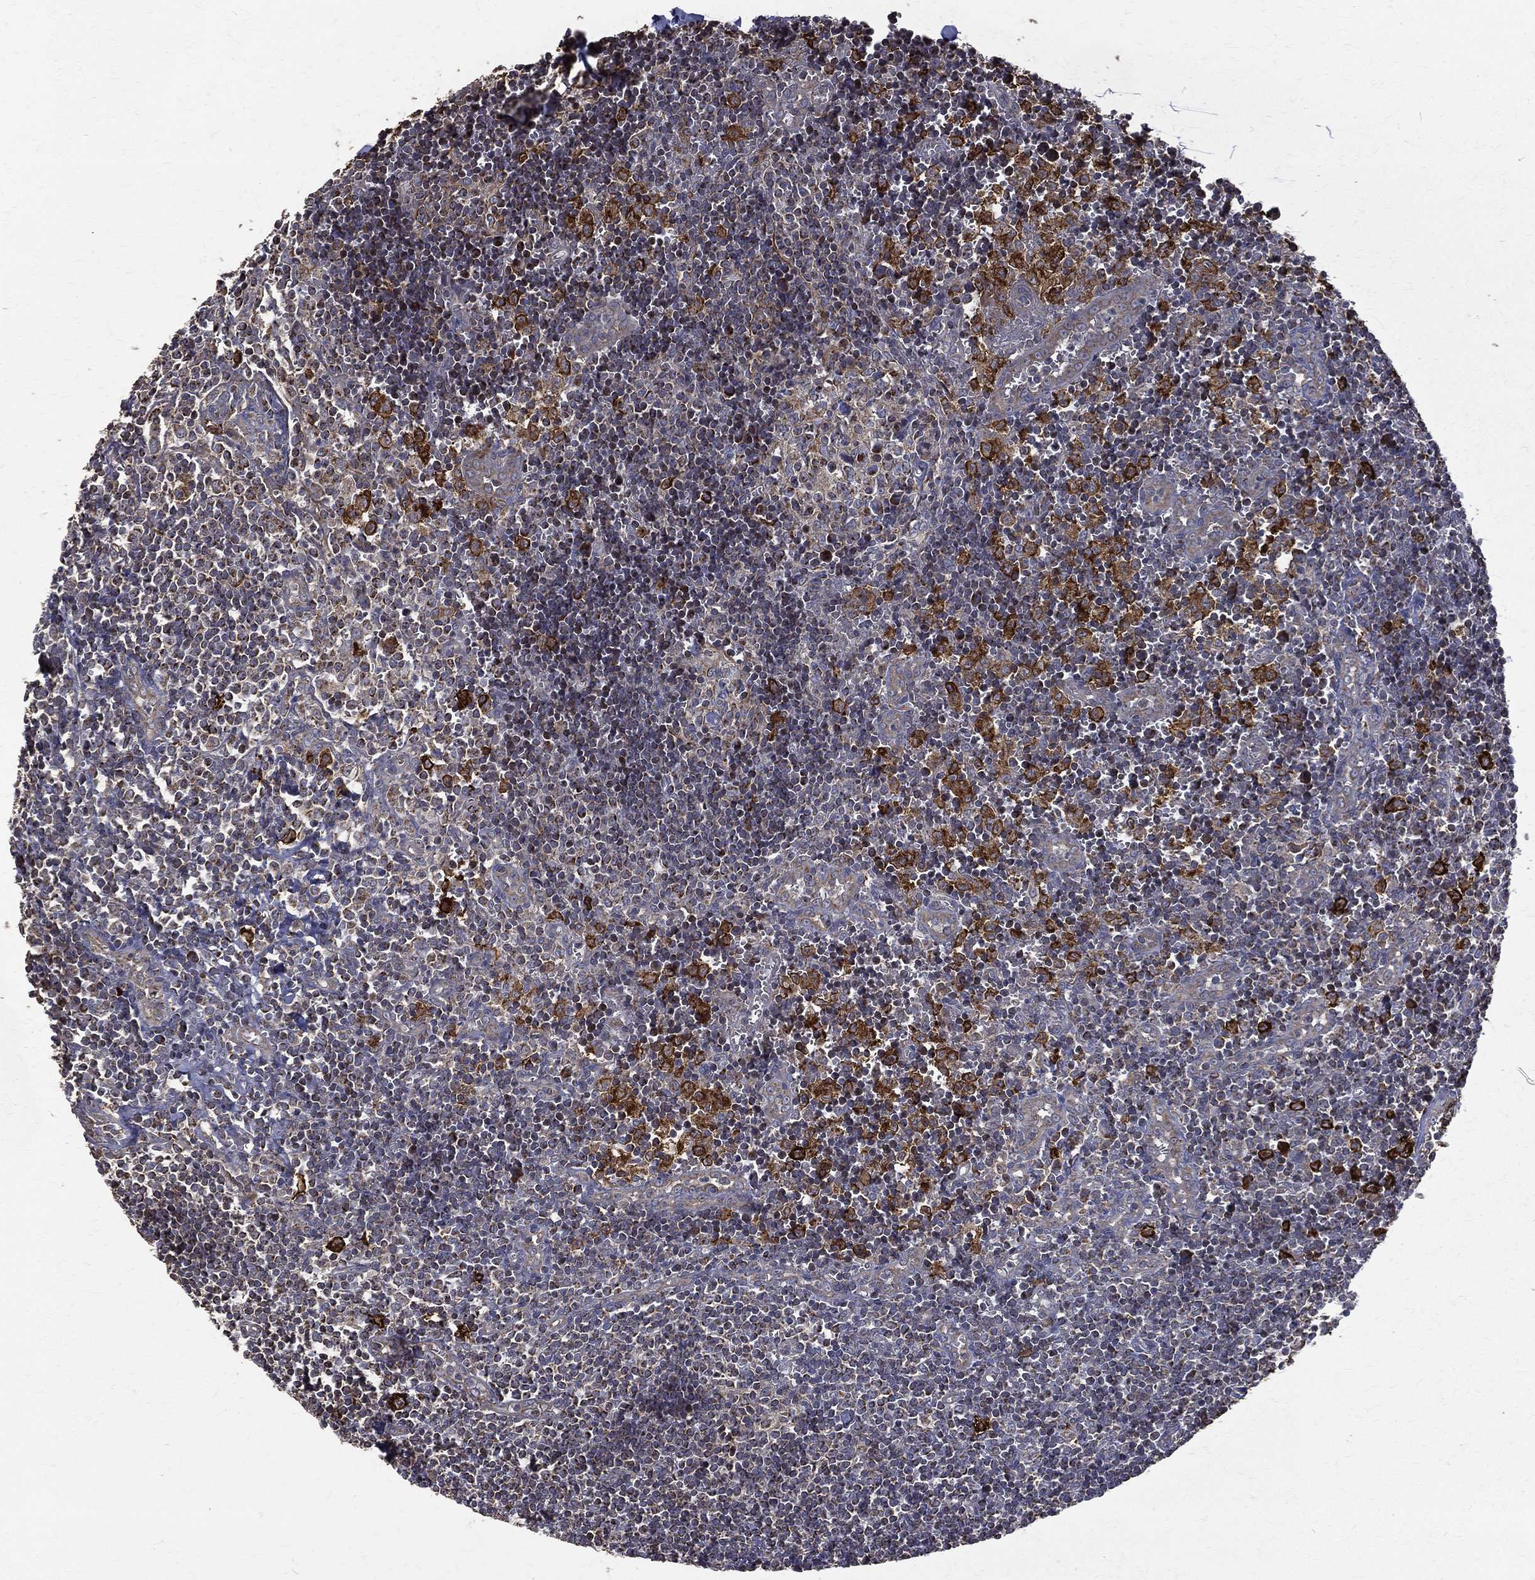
{"staining": {"intensity": "negative", "quantity": "none", "location": "none"}, "tissue": "lymph node", "cell_type": "Germinal center cells", "image_type": "normal", "snomed": [{"axis": "morphology", "description": "Normal tissue, NOS"}, {"axis": "topography", "description": "Lymph node"}, {"axis": "topography", "description": "Salivary gland"}], "caption": "High power microscopy histopathology image of an immunohistochemistry micrograph of benign lymph node, revealing no significant staining in germinal center cells.", "gene": "RPGR", "patient": {"sex": "male", "age": 78}}